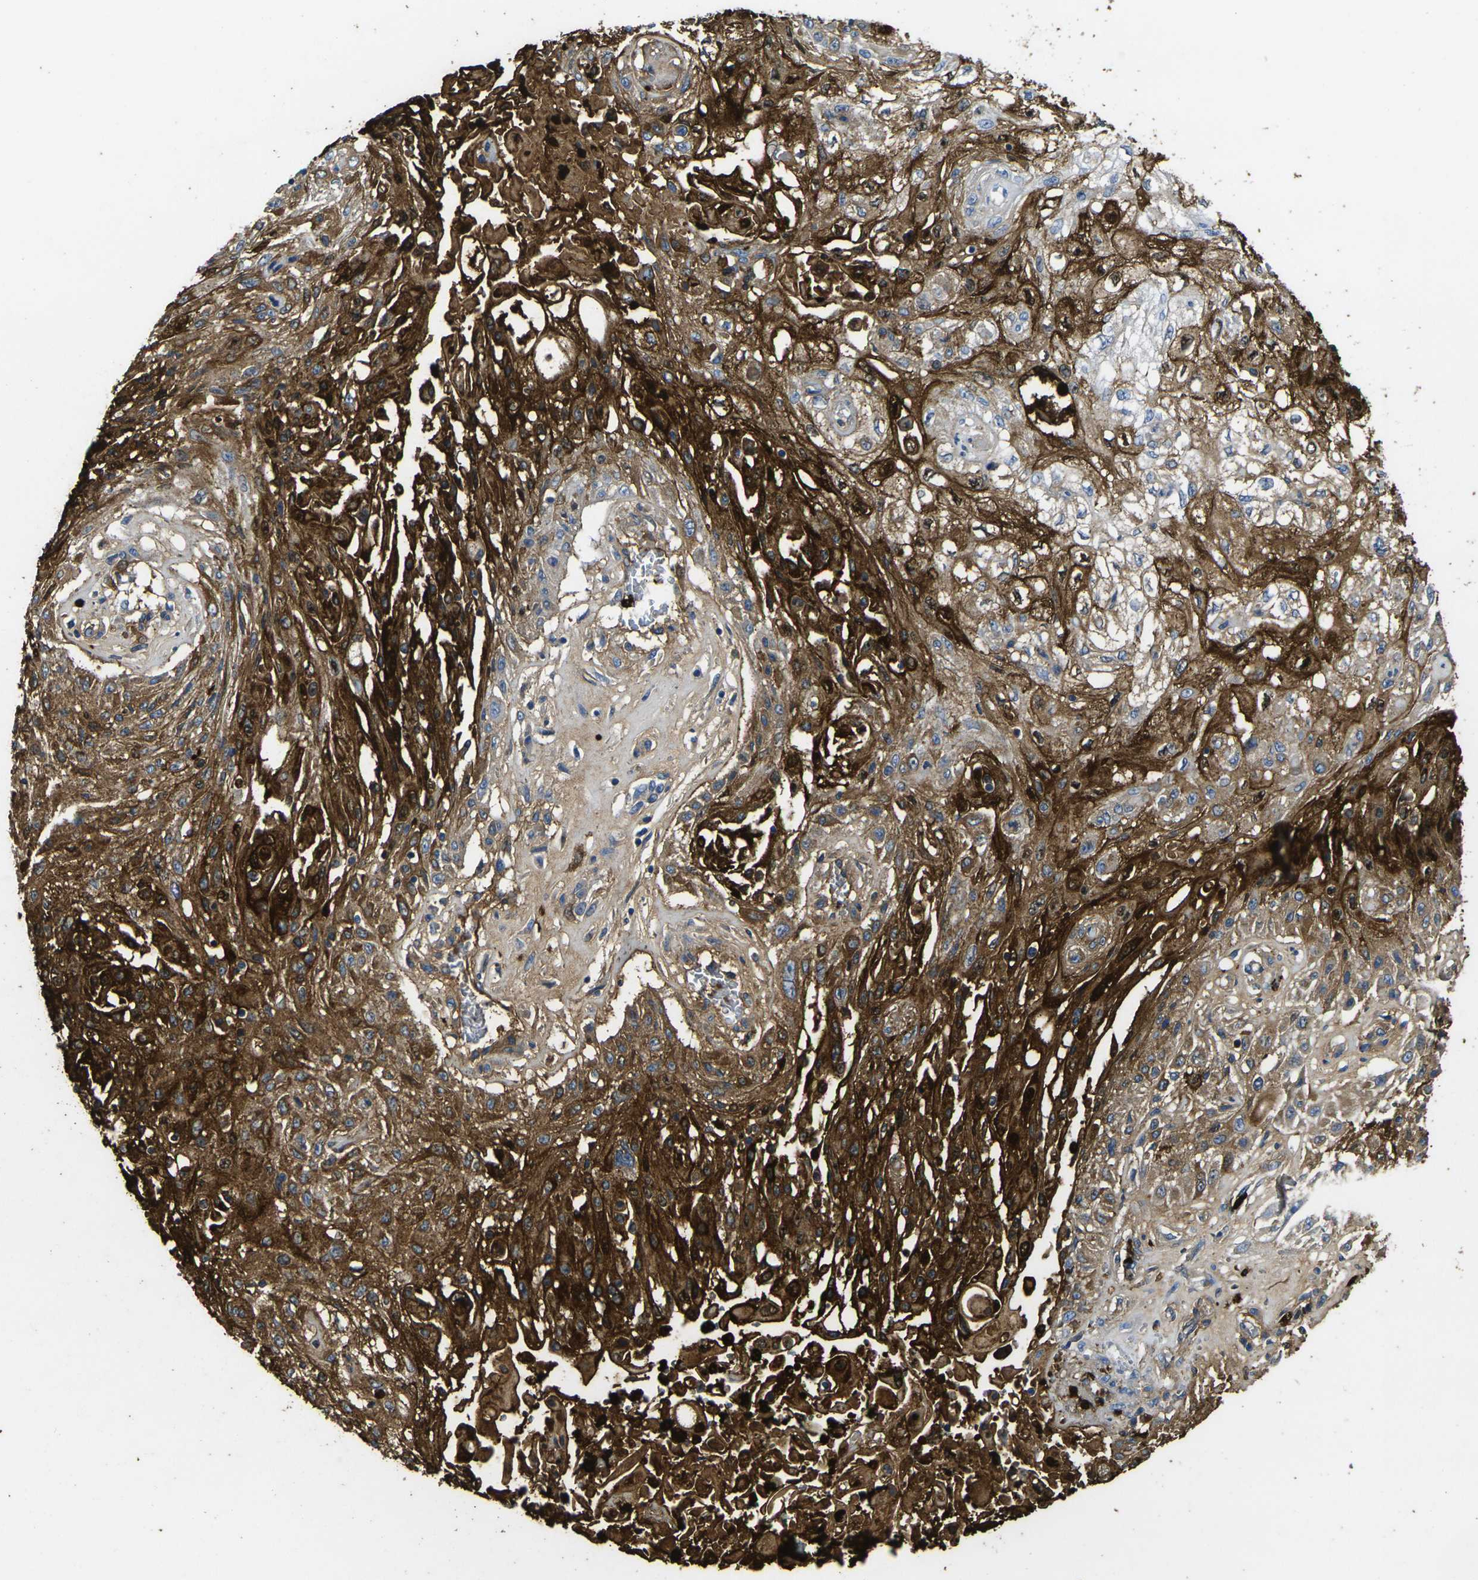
{"staining": {"intensity": "strong", "quantity": "25%-75%", "location": "cytoplasmic/membranous,nuclear"}, "tissue": "skin cancer", "cell_type": "Tumor cells", "image_type": "cancer", "snomed": [{"axis": "morphology", "description": "Squamous cell carcinoma, NOS"}, {"axis": "topography", "description": "Skin"}], "caption": "This histopathology image demonstrates immunohistochemistry staining of human squamous cell carcinoma (skin), with high strong cytoplasmic/membranous and nuclear staining in approximately 25%-75% of tumor cells.", "gene": "S100A9", "patient": {"sex": "male", "age": 75}}